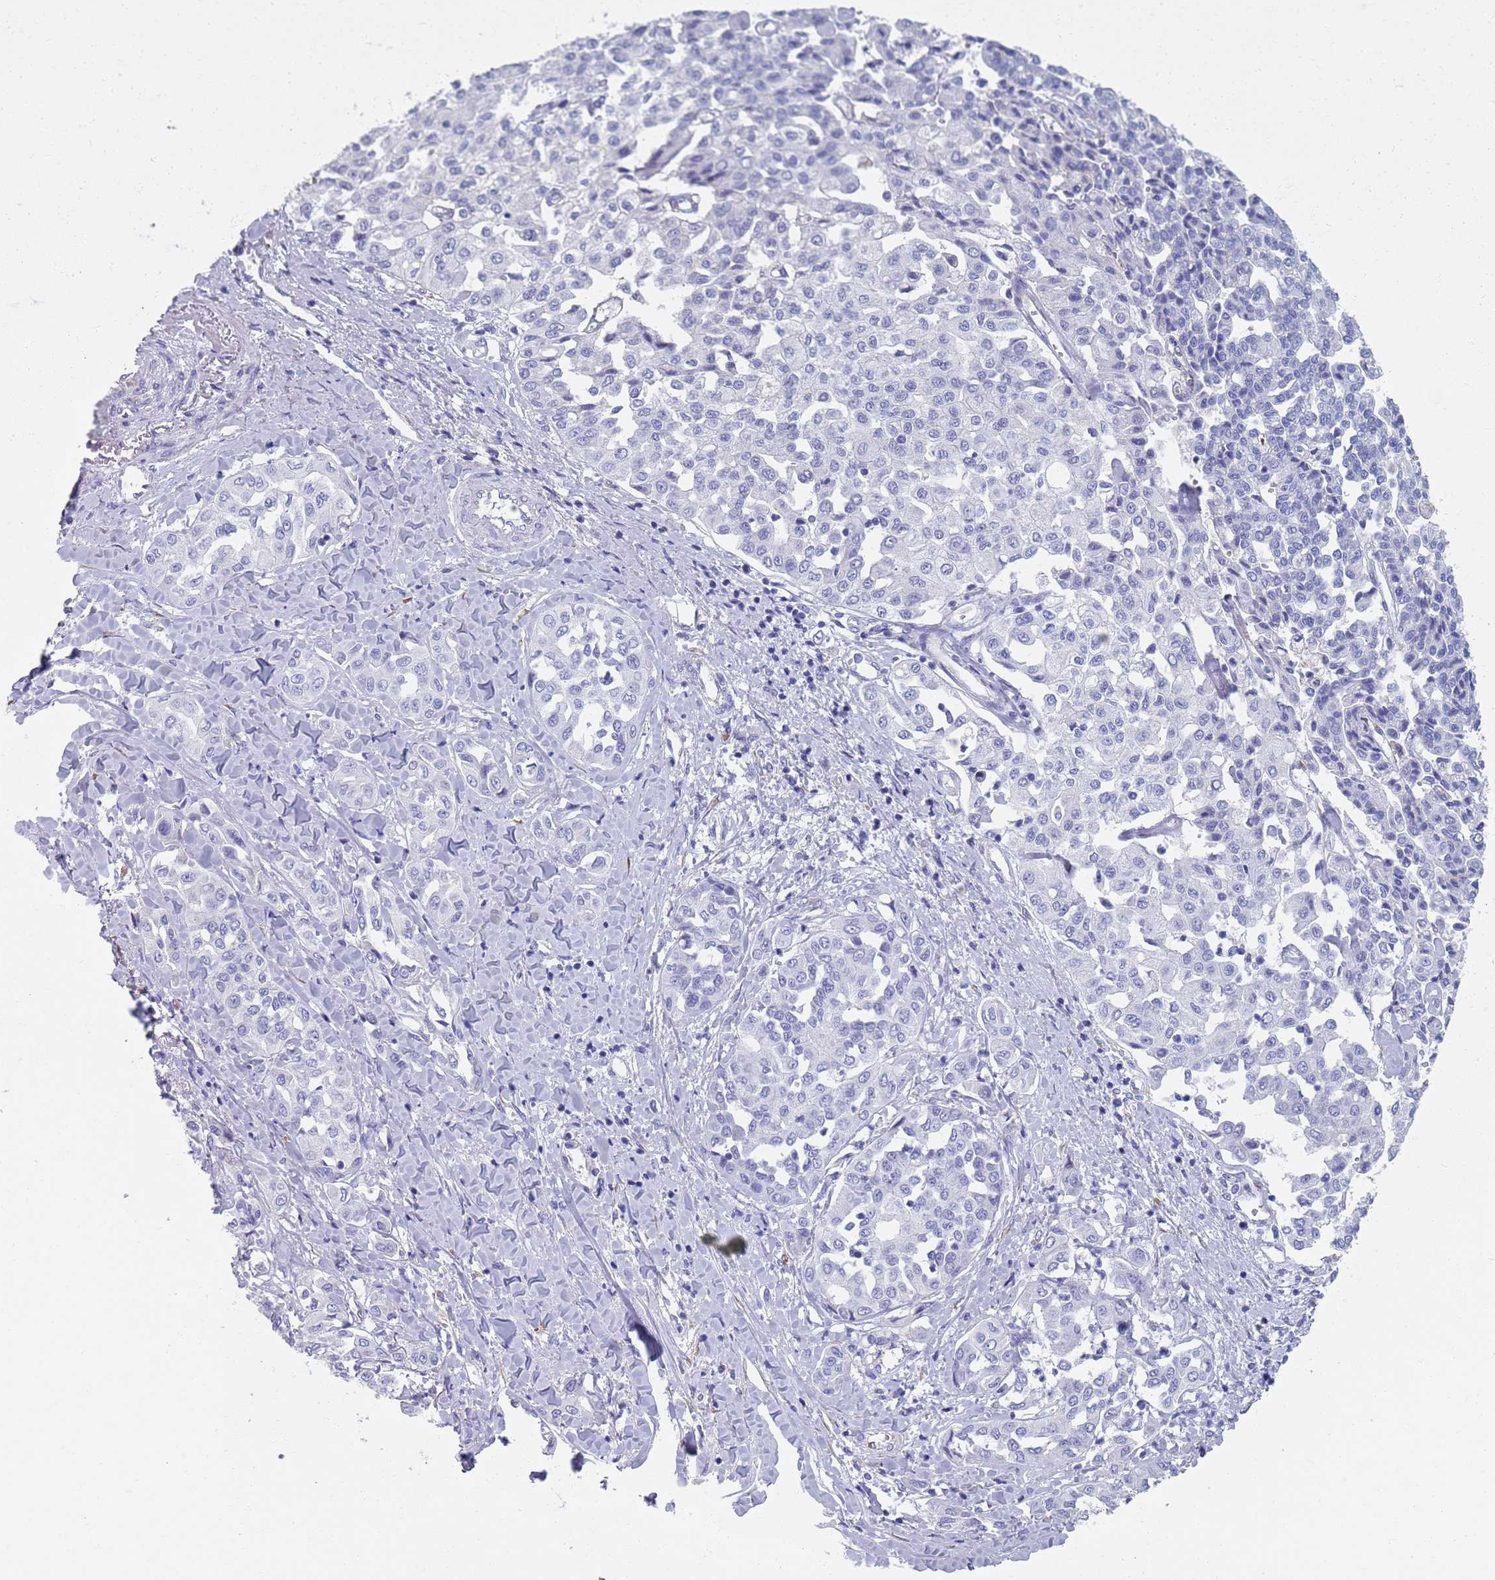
{"staining": {"intensity": "negative", "quantity": "none", "location": "none"}, "tissue": "liver cancer", "cell_type": "Tumor cells", "image_type": "cancer", "snomed": [{"axis": "morphology", "description": "Cholangiocarcinoma"}, {"axis": "topography", "description": "Liver"}], "caption": "Immunohistochemistry of human liver cholangiocarcinoma exhibits no expression in tumor cells.", "gene": "PLOD1", "patient": {"sex": "female", "age": 77}}